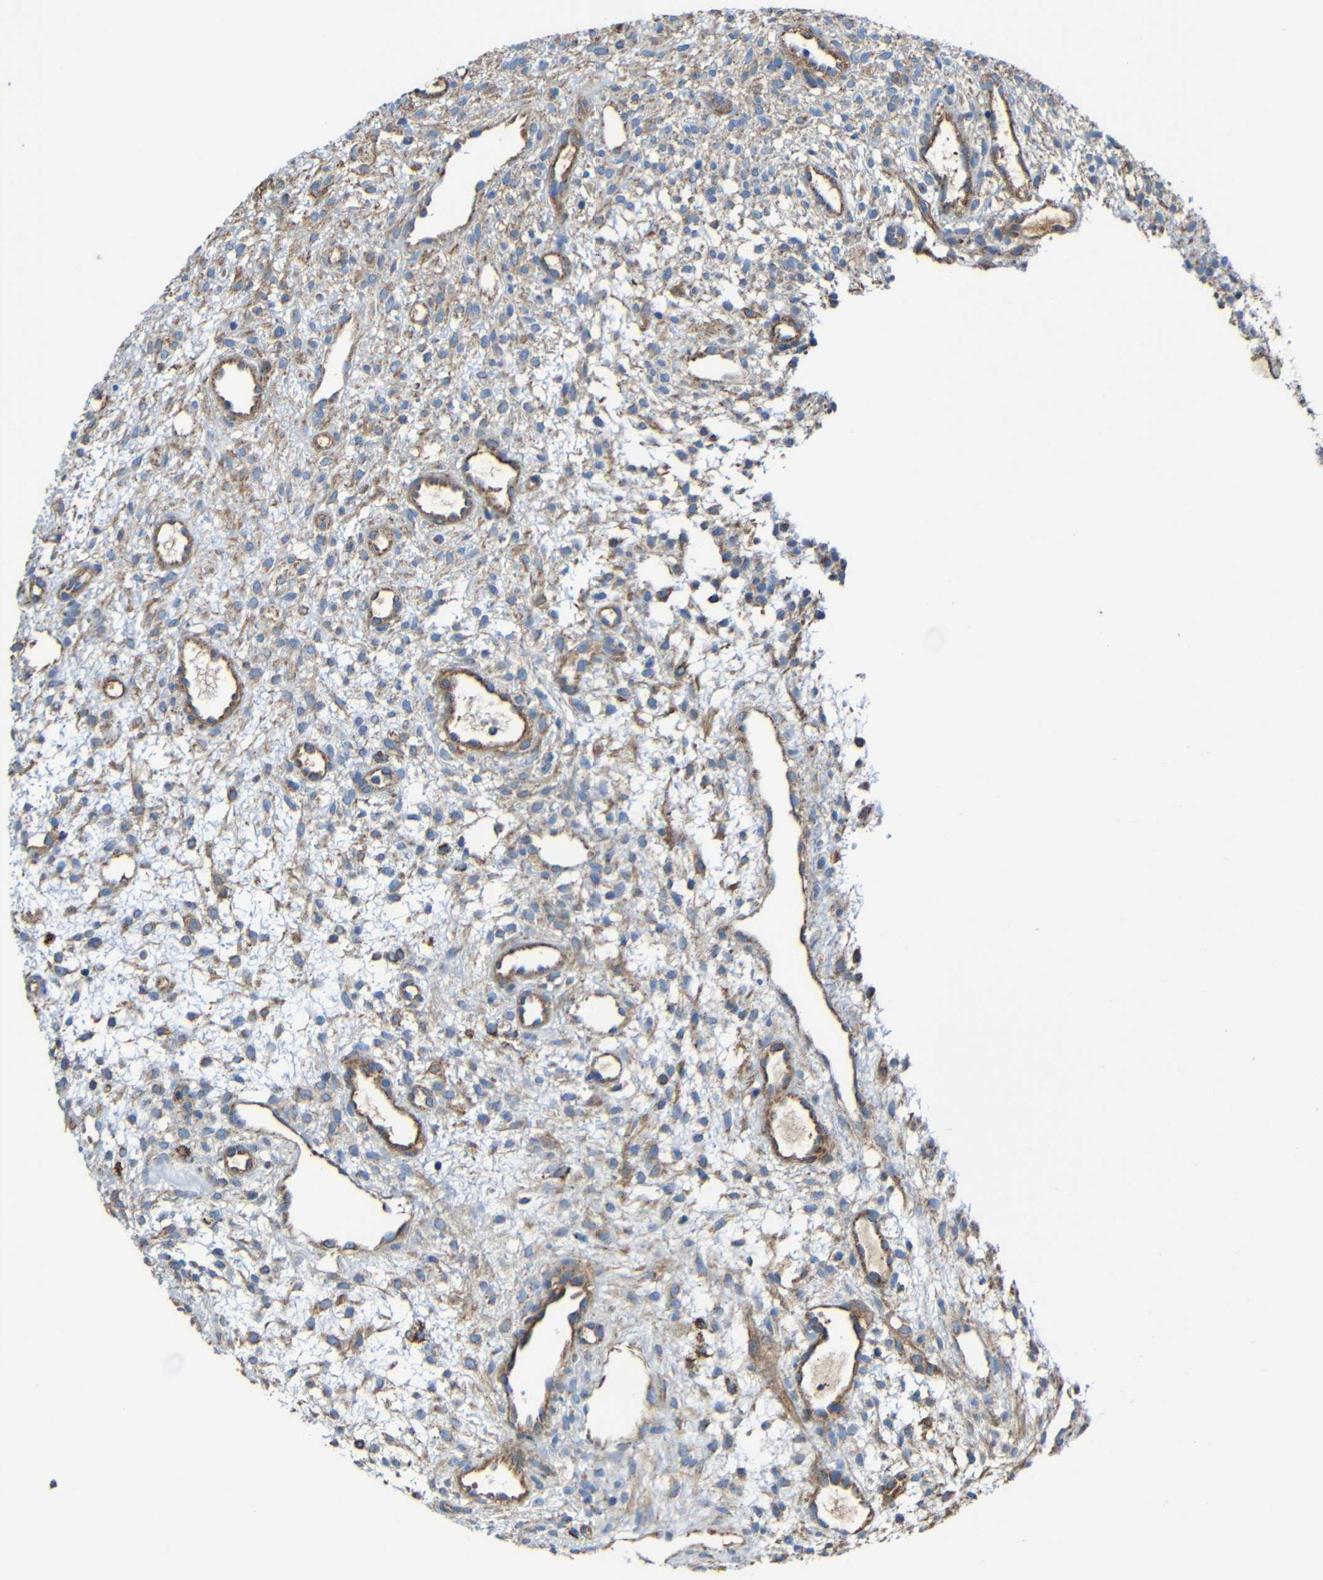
{"staining": {"intensity": "weak", "quantity": ">75%", "location": "cytoplasmic/membranous"}, "tissue": "ovary", "cell_type": "Ovarian stroma cells", "image_type": "normal", "snomed": [{"axis": "morphology", "description": "Normal tissue, NOS"}, {"axis": "morphology", "description": "Cyst, NOS"}, {"axis": "topography", "description": "Ovary"}], "caption": "DAB (3,3'-diaminobenzidine) immunohistochemical staining of unremarkable ovary shows weak cytoplasmic/membranous protein expression in approximately >75% of ovarian stroma cells. Nuclei are stained in blue.", "gene": "INTS6L", "patient": {"sex": "female", "age": 18}}